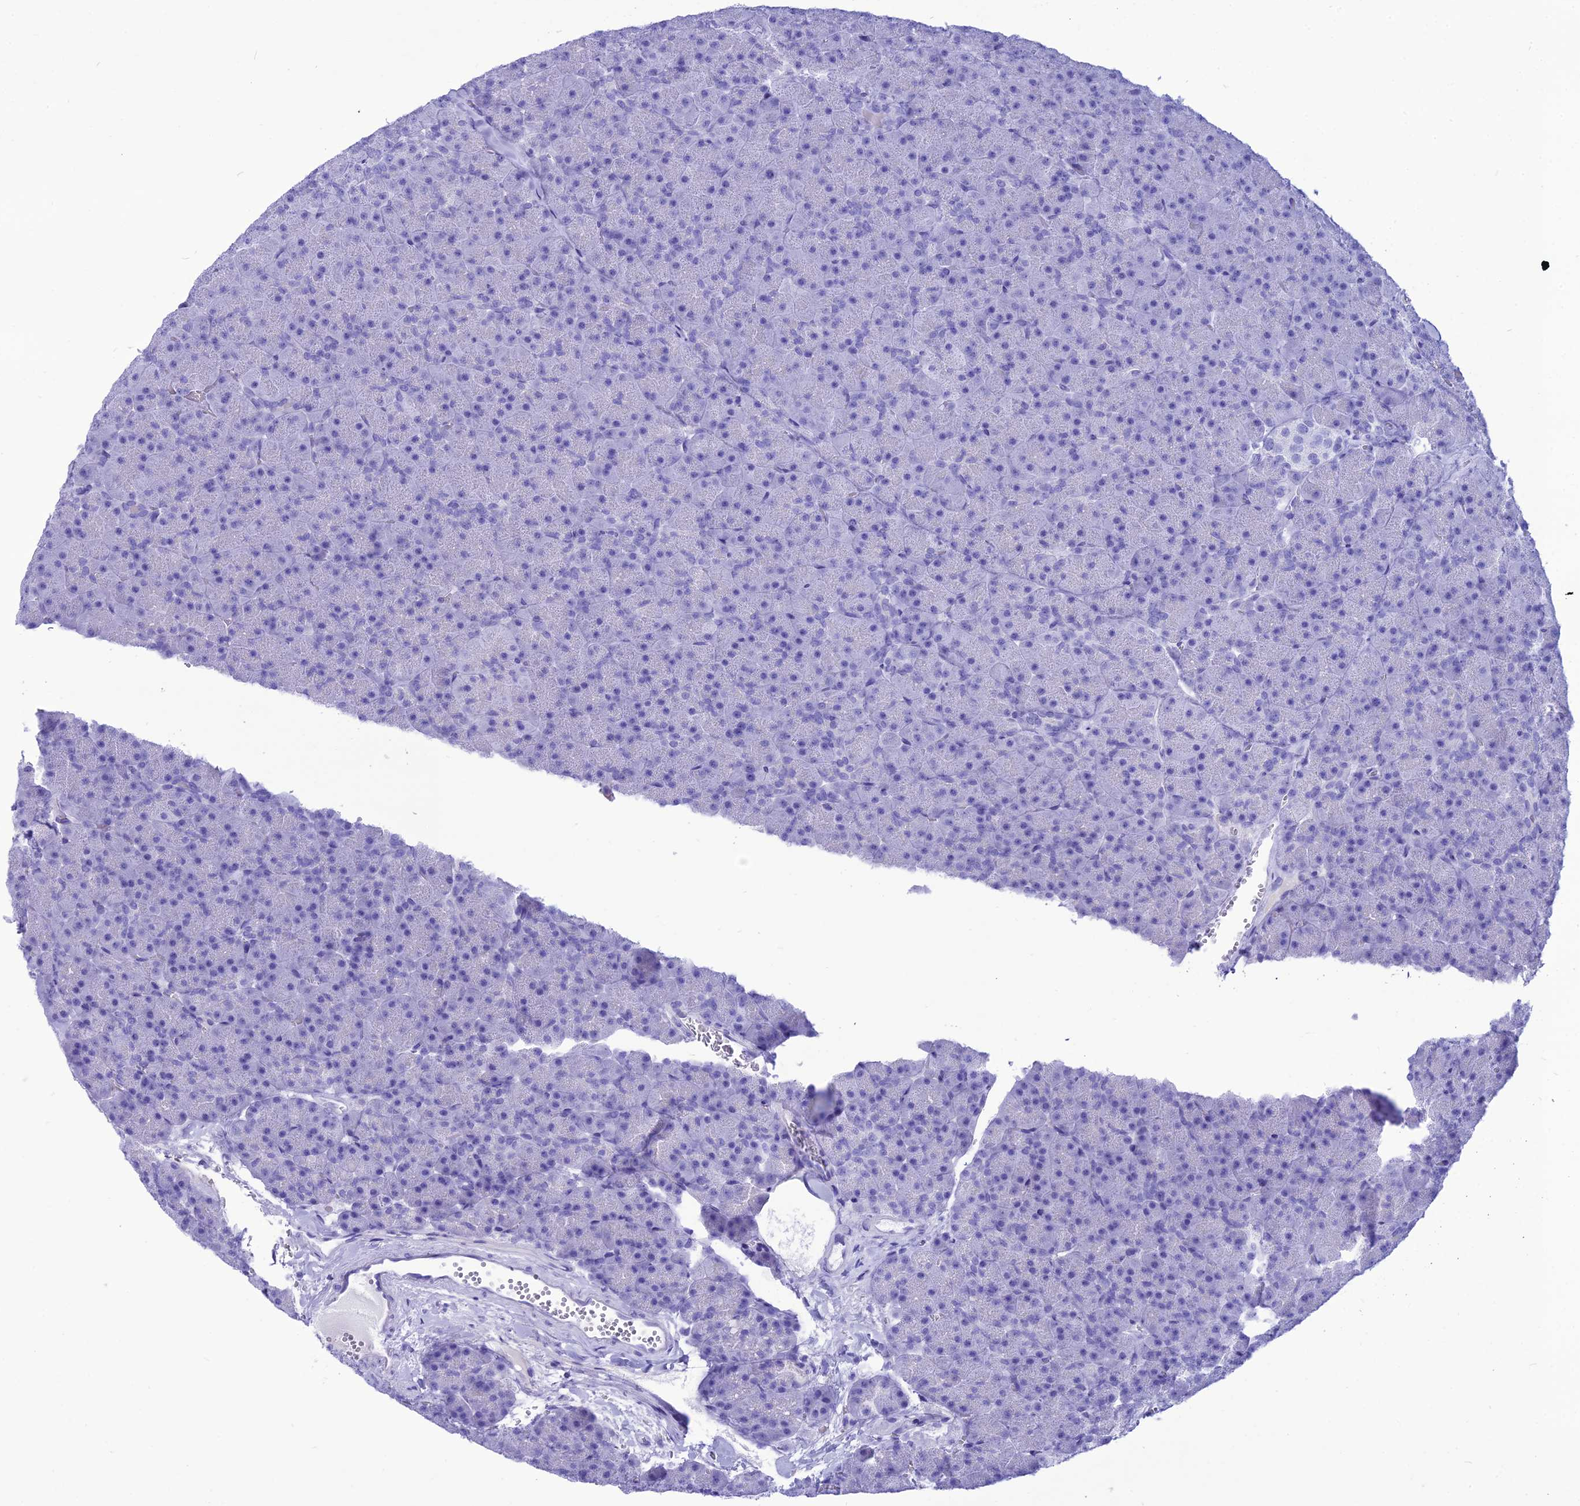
{"staining": {"intensity": "negative", "quantity": "none", "location": "none"}, "tissue": "pancreas", "cell_type": "Exocrine glandular cells", "image_type": "normal", "snomed": [{"axis": "morphology", "description": "Normal tissue, NOS"}, {"axis": "topography", "description": "Pancreas"}], "caption": "High power microscopy photomicrograph of an IHC histopathology image of normal pancreas, revealing no significant positivity in exocrine glandular cells.", "gene": "PNMA5", "patient": {"sex": "male", "age": 36}}